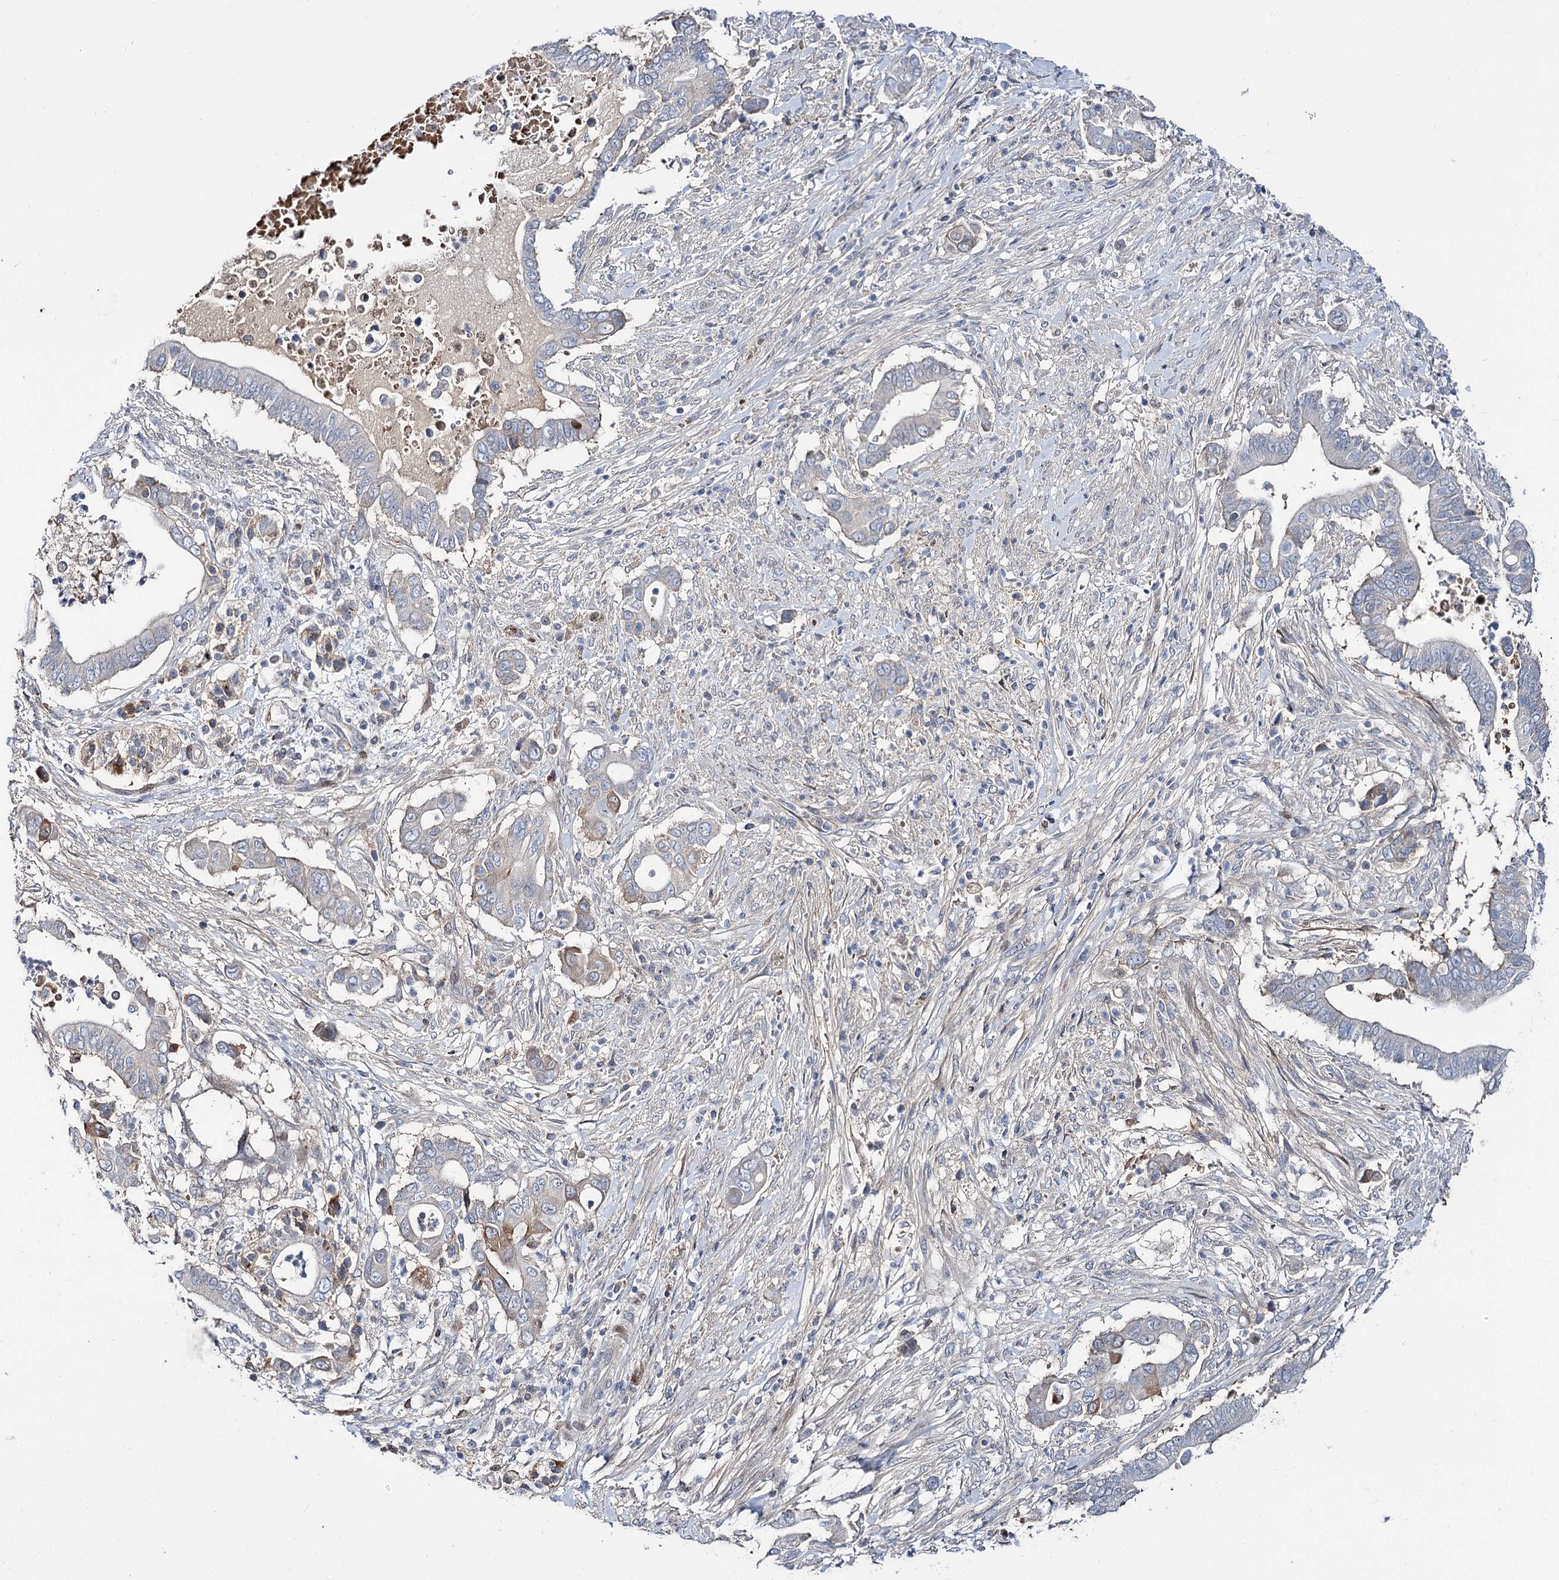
{"staining": {"intensity": "negative", "quantity": "none", "location": "none"}, "tissue": "pancreatic cancer", "cell_type": "Tumor cells", "image_type": "cancer", "snomed": [{"axis": "morphology", "description": "Adenocarcinoma, NOS"}, {"axis": "topography", "description": "Pancreas"}], "caption": "A high-resolution image shows IHC staining of pancreatic cancer, which displays no significant expression in tumor cells. (Stains: DAB (3,3'-diaminobenzidine) IHC with hematoxylin counter stain, Microscopy: brightfield microscopy at high magnification).", "gene": "ITFG2", "patient": {"sex": "male", "age": 68}}